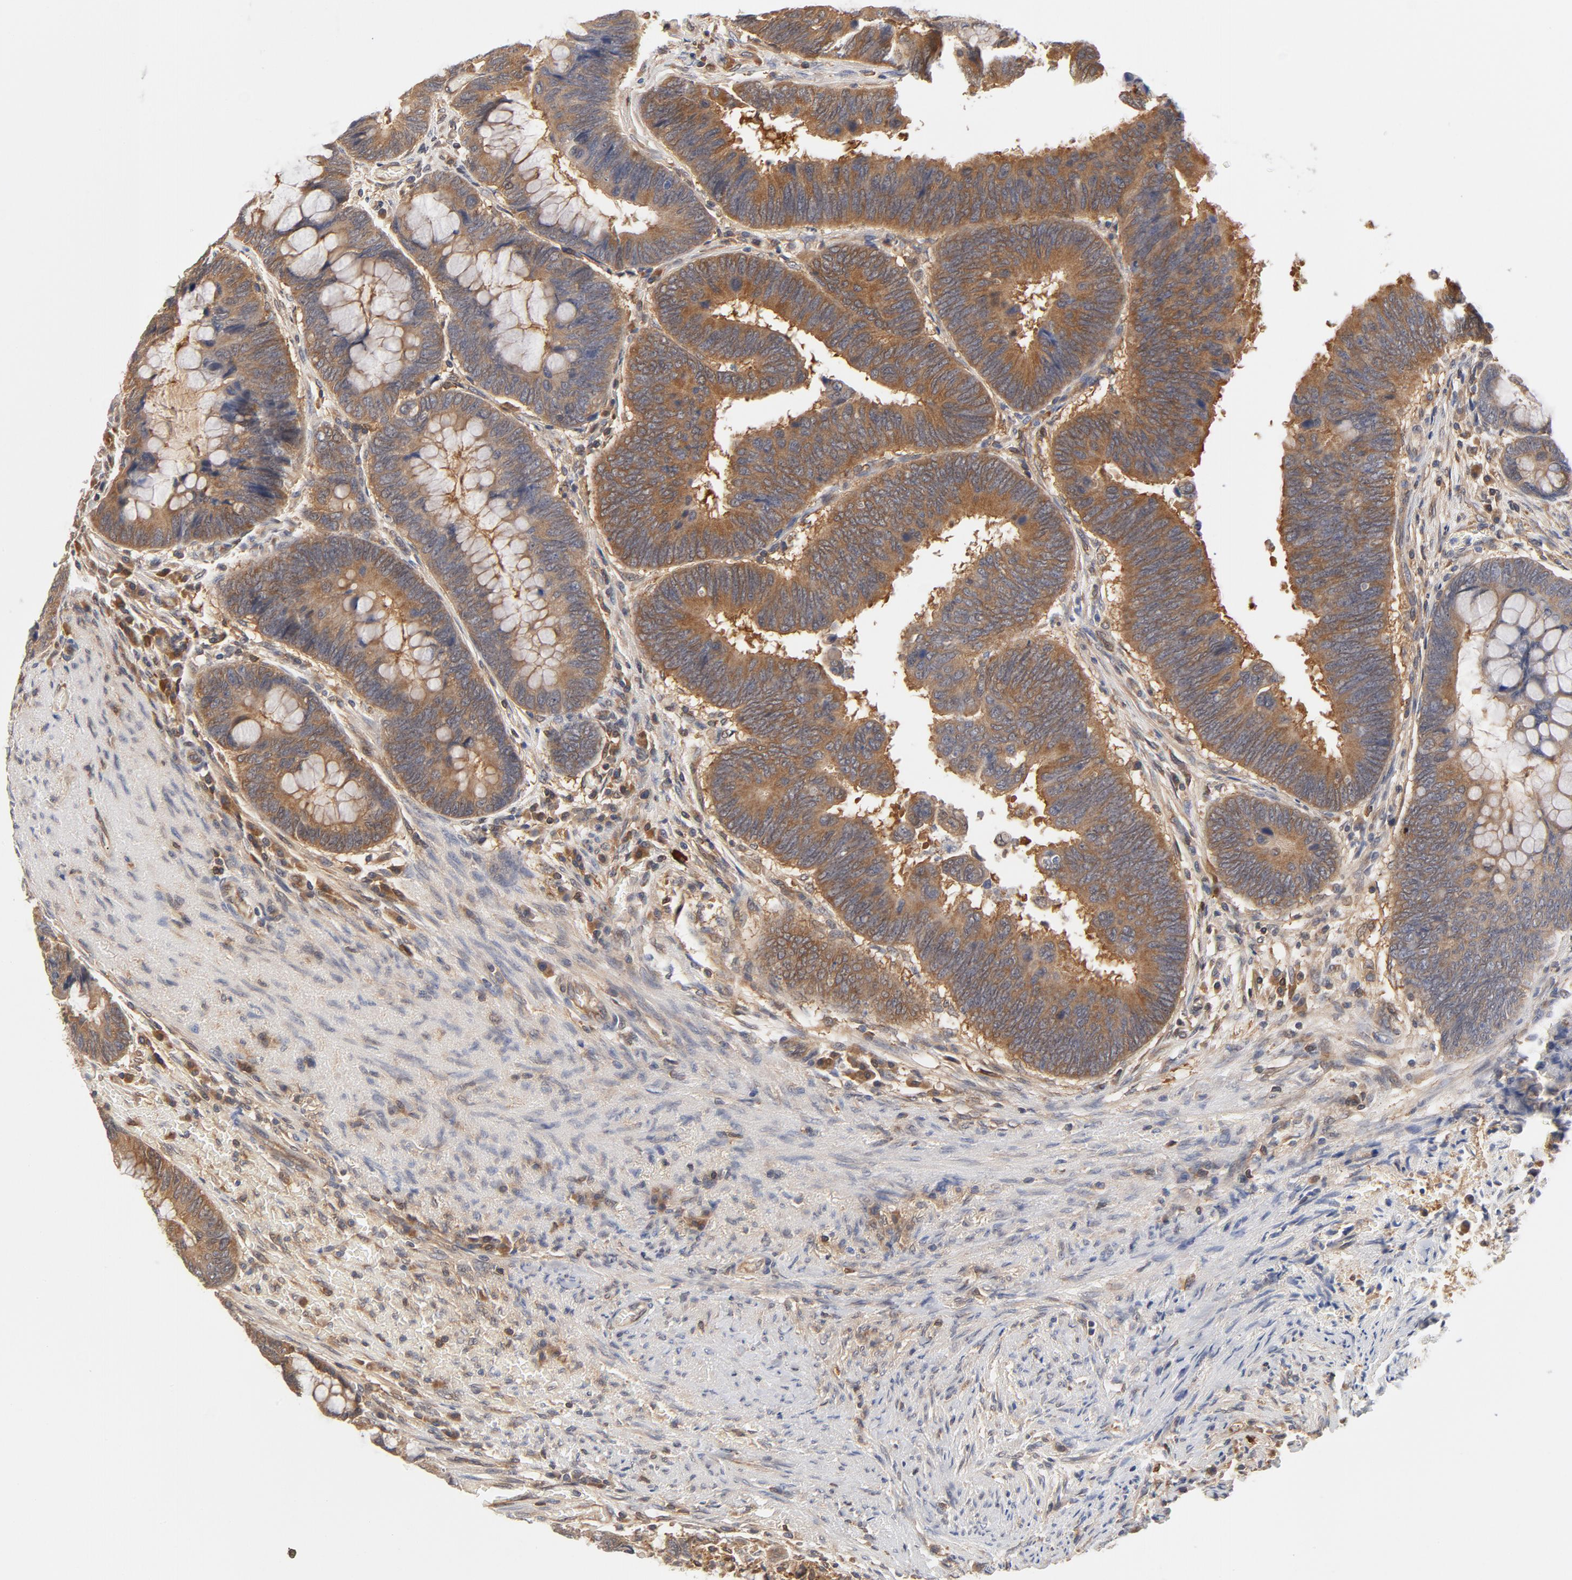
{"staining": {"intensity": "weak", "quantity": ">75%", "location": "cytoplasmic/membranous"}, "tissue": "colorectal cancer", "cell_type": "Tumor cells", "image_type": "cancer", "snomed": [{"axis": "morphology", "description": "Normal tissue, NOS"}, {"axis": "morphology", "description": "Adenocarcinoma, NOS"}, {"axis": "topography", "description": "Rectum"}], "caption": "A high-resolution photomicrograph shows immunohistochemistry staining of colorectal cancer (adenocarcinoma), which shows weak cytoplasmic/membranous positivity in about >75% of tumor cells.", "gene": "ASMTL", "patient": {"sex": "male", "age": 92}}